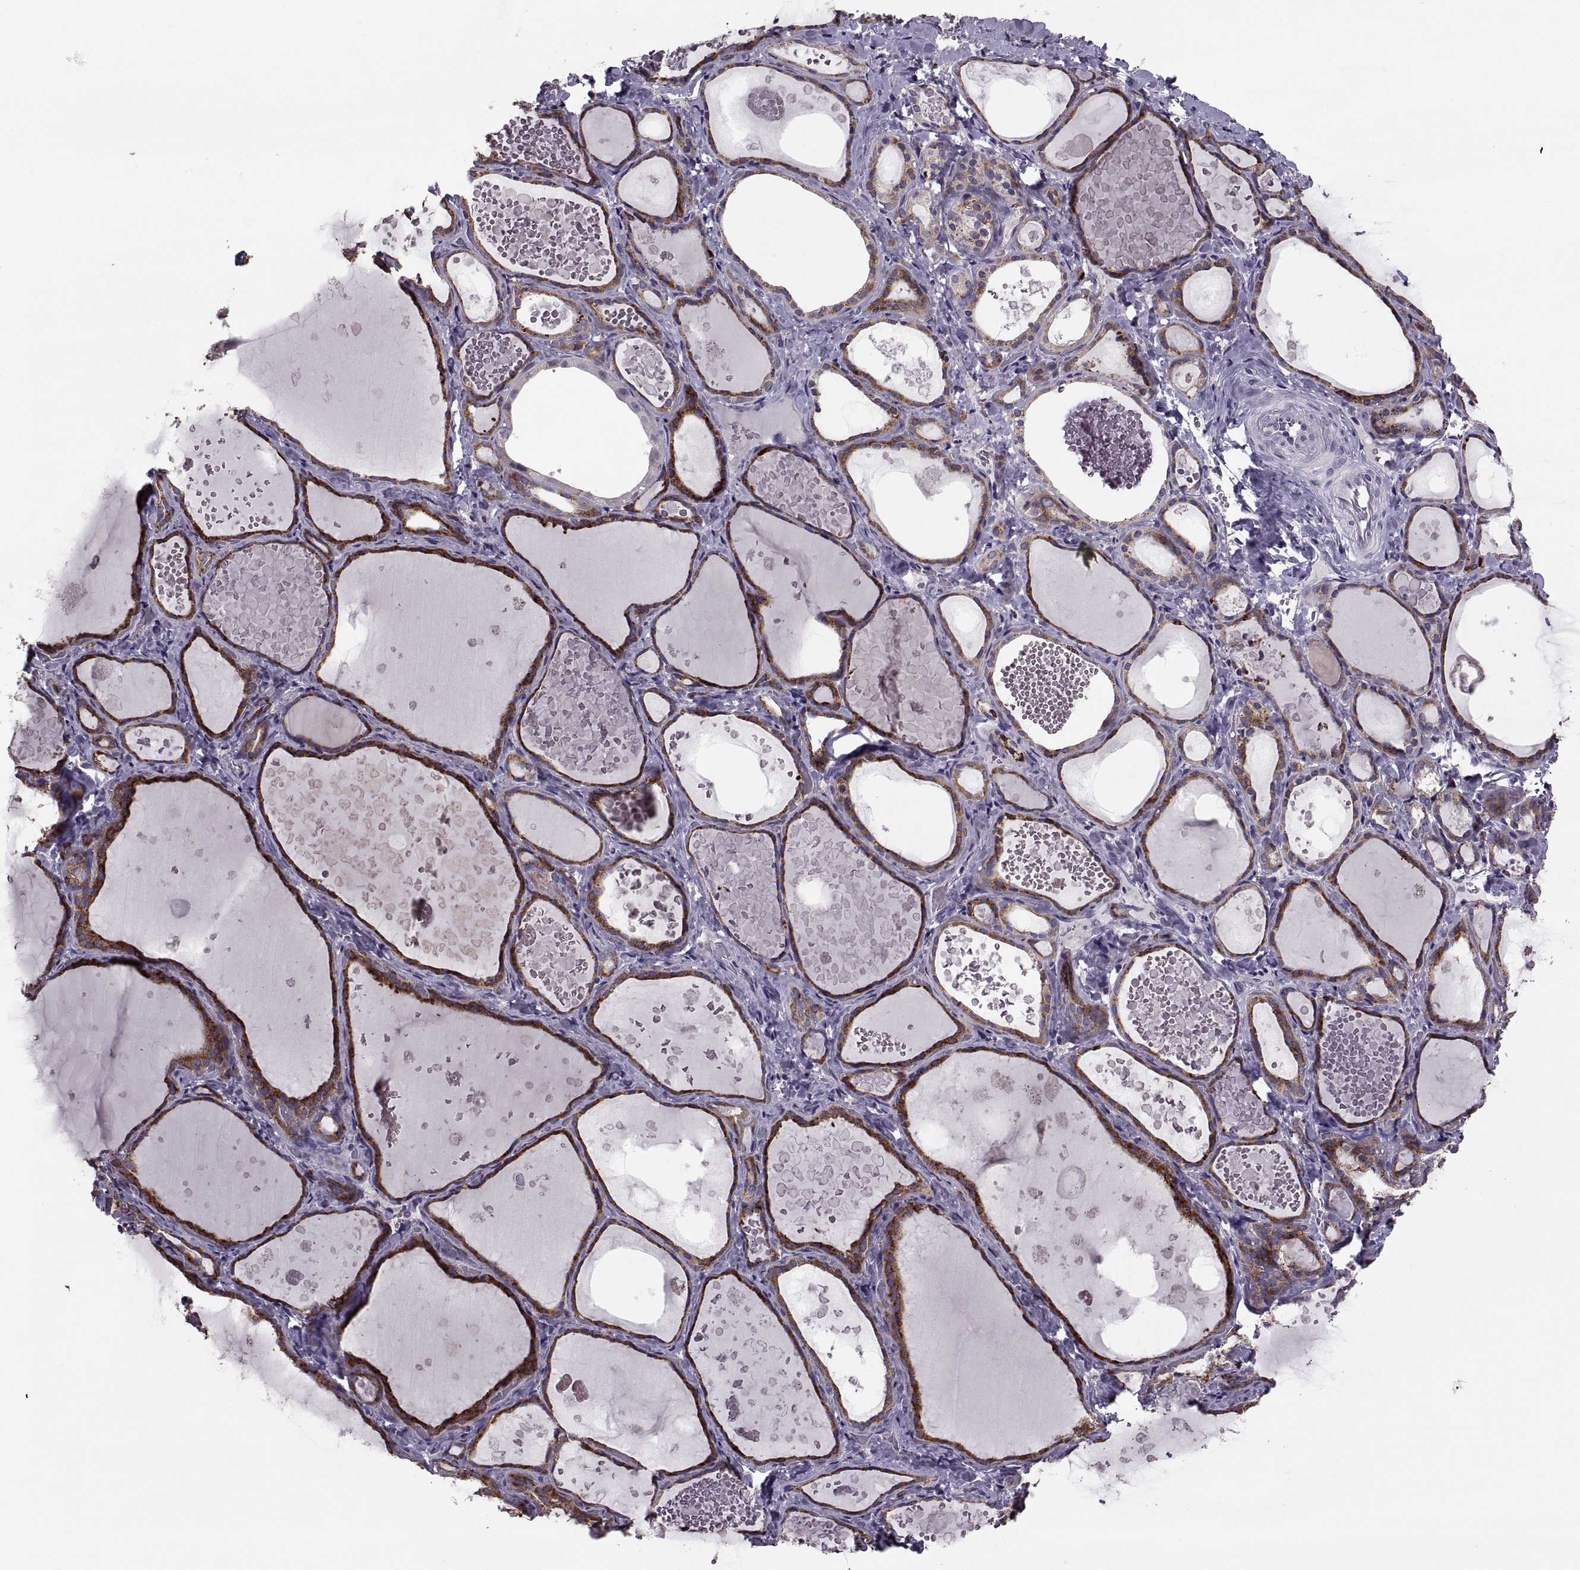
{"staining": {"intensity": "strong", "quantity": ">75%", "location": "cytoplasmic/membranous"}, "tissue": "thyroid gland", "cell_type": "Glandular cells", "image_type": "normal", "snomed": [{"axis": "morphology", "description": "Normal tissue, NOS"}, {"axis": "topography", "description": "Thyroid gland"}], "caption": "A high amount of strong cytoplasmic/membranous expression is appreciated in approximately >75% of glandular cells in unremarkable thyroid gland.", "gene": "LETM2", "patient": {"sex": "female", "age": 56}}